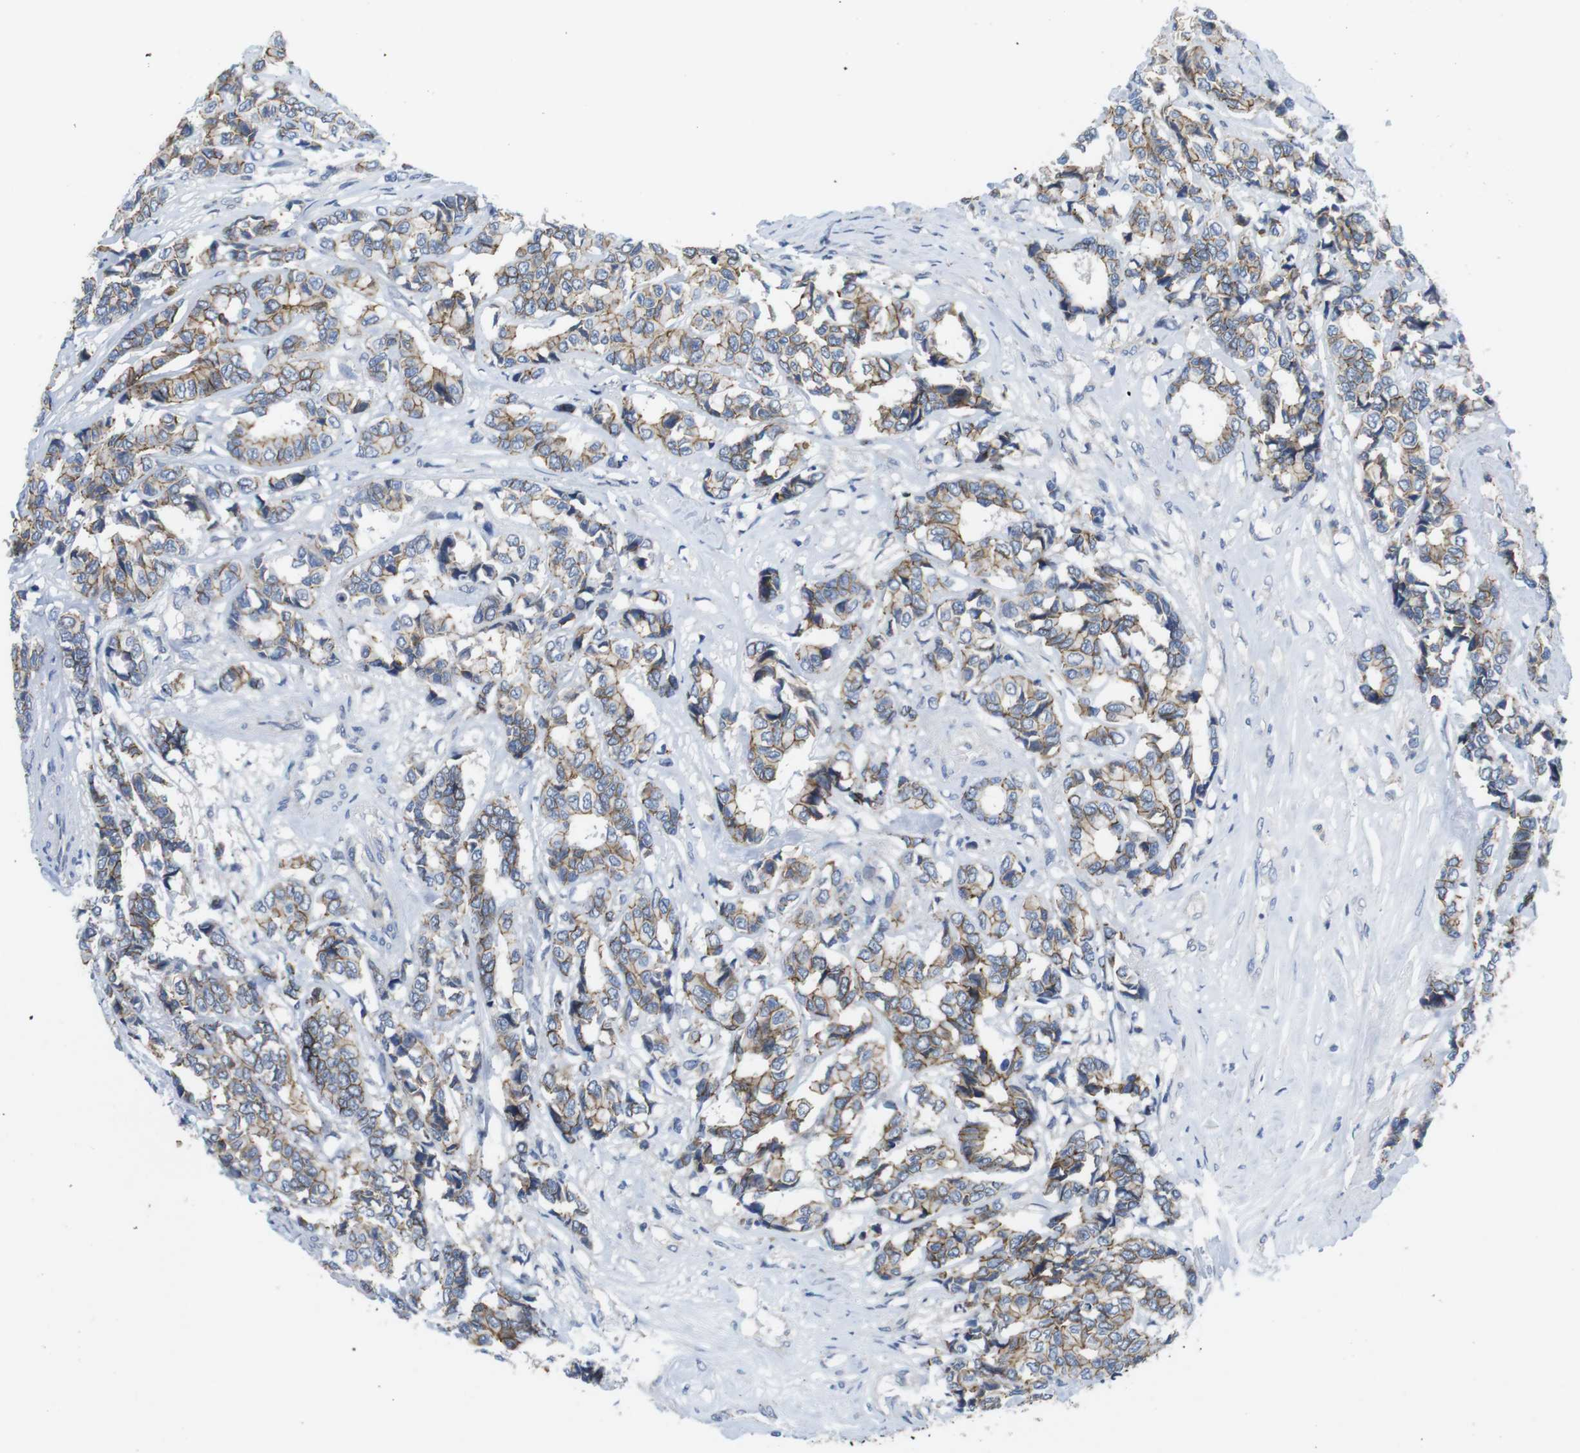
{"staining": {"intensity": "moderate", "quantity": ">75%", "location": "cytoplasmic/membranous"}, "tissue": "breast cancer", "cell_type": "Tumor cells", "image_type": "cancer", "snomed": [{"axis": "morphology", "description": "Duct carcinoma"}, {"axis": "topography", "description": "Breast"}], "caption": "A medium amount of moderate cytoplasmic/membranous positivity is seen in approximately >75% of tumor cells in breast cancer tissue. The staining is performed using DAB brown chromogen to label protein expression. The nuclei are counter-stained blue using hematoxylin.", "gene": "SCRIB", "patient": {"sex": "female", "age": 87}}